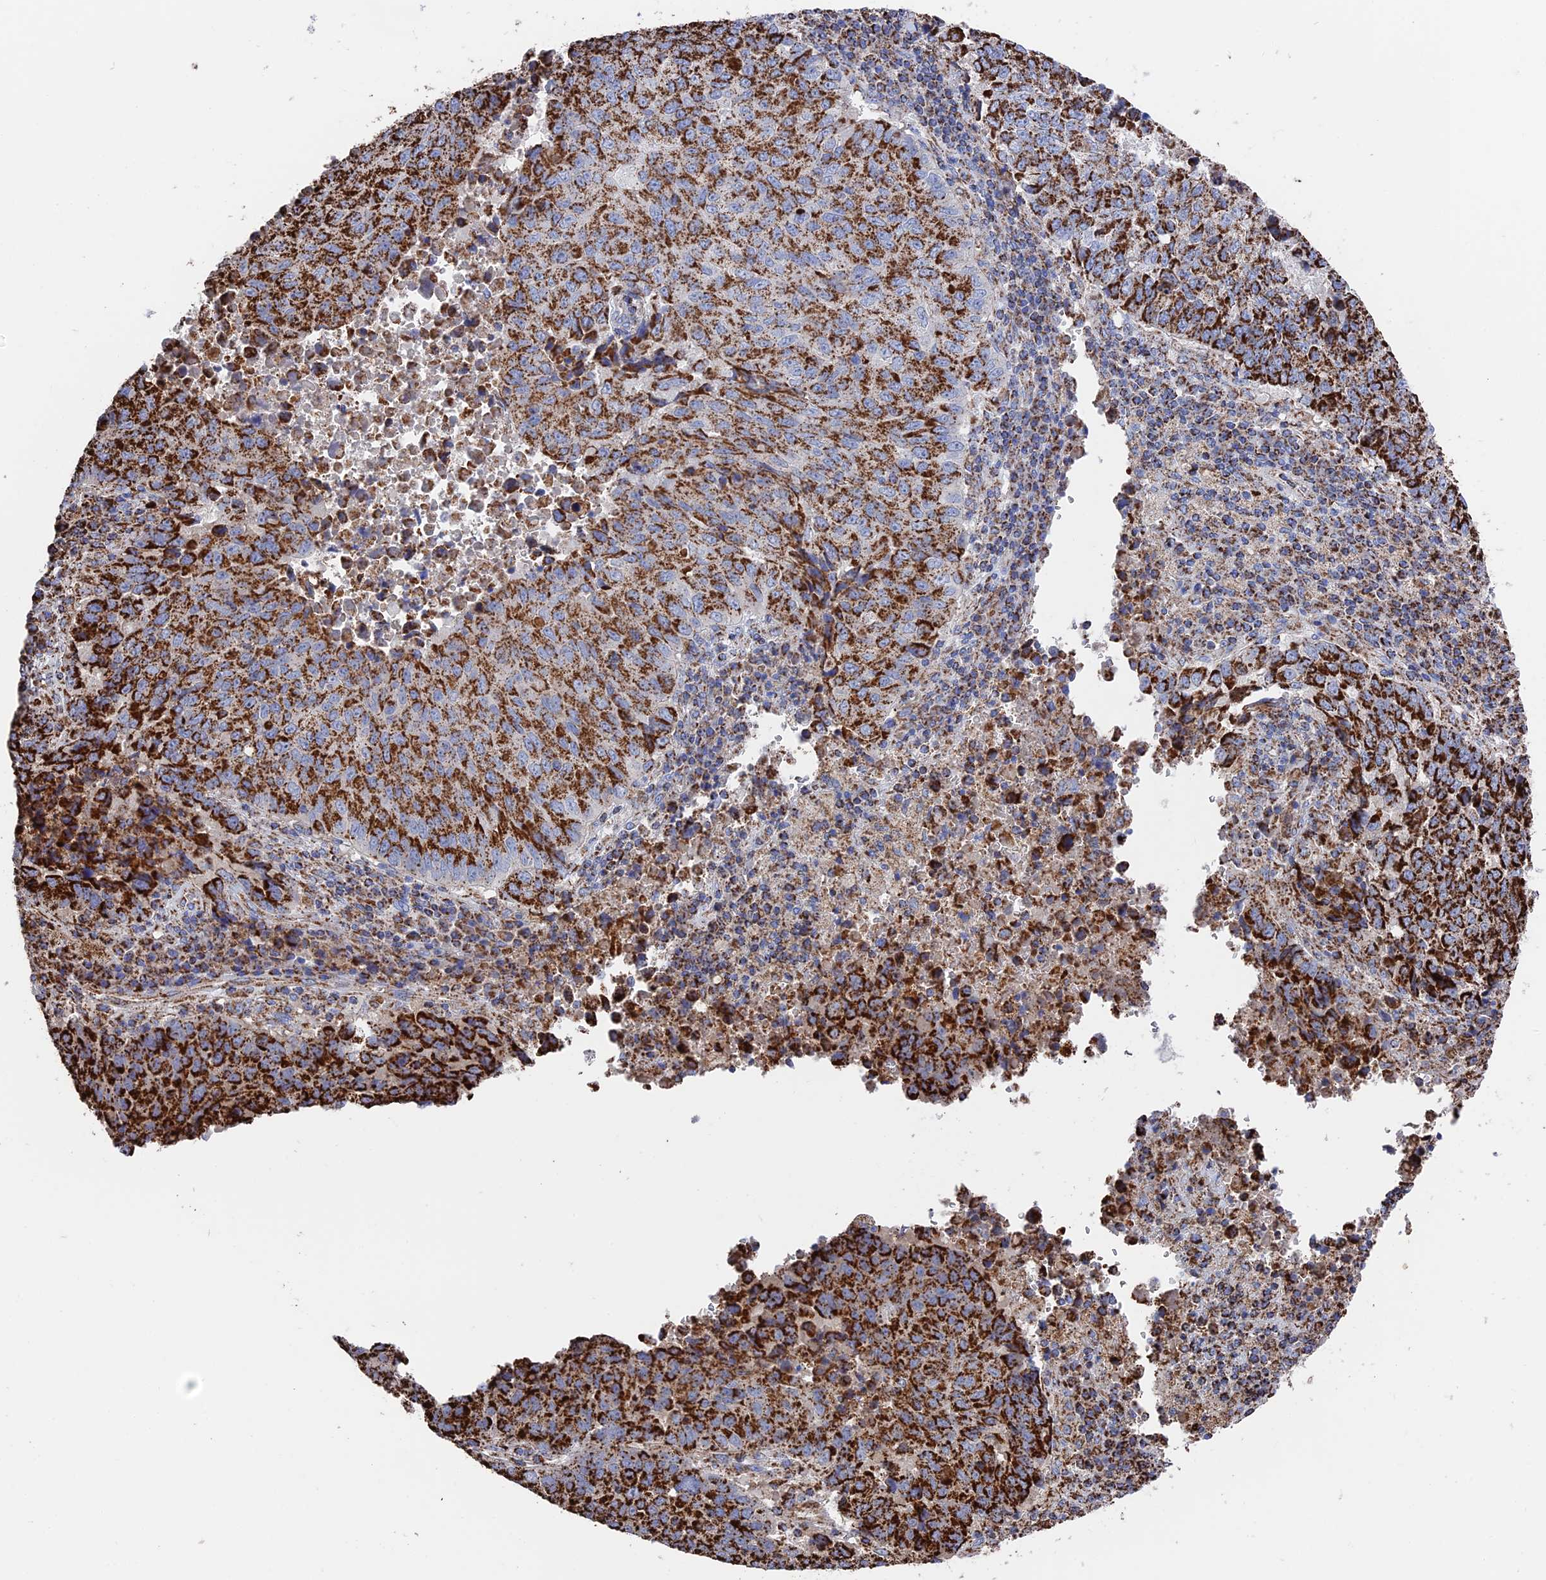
{"staining": {"intensity": "strong", "quantity": ">75%", "location": "cytoplasmic/membranous"}, "tissue": "lung cancer", "cell_type": "Tumor cells", "image_type": "cancer", "snomed": [{"axis": "morphology", "description": "Squamous cell carcinoma, NOS"}, {"axis": "topography", "description": "Lung"}], "caption": "Tumor cells demonstrate high levels of strong cytoplasmic/membranous staining in approximately >75% of cells in lung cancer. (DAB (3,3'-diaminobenzidine) = brown stain, brightfield microscopy at high magnification).", "gene": "HAUS8", "patient": {"sex": "male", "age": 73}}